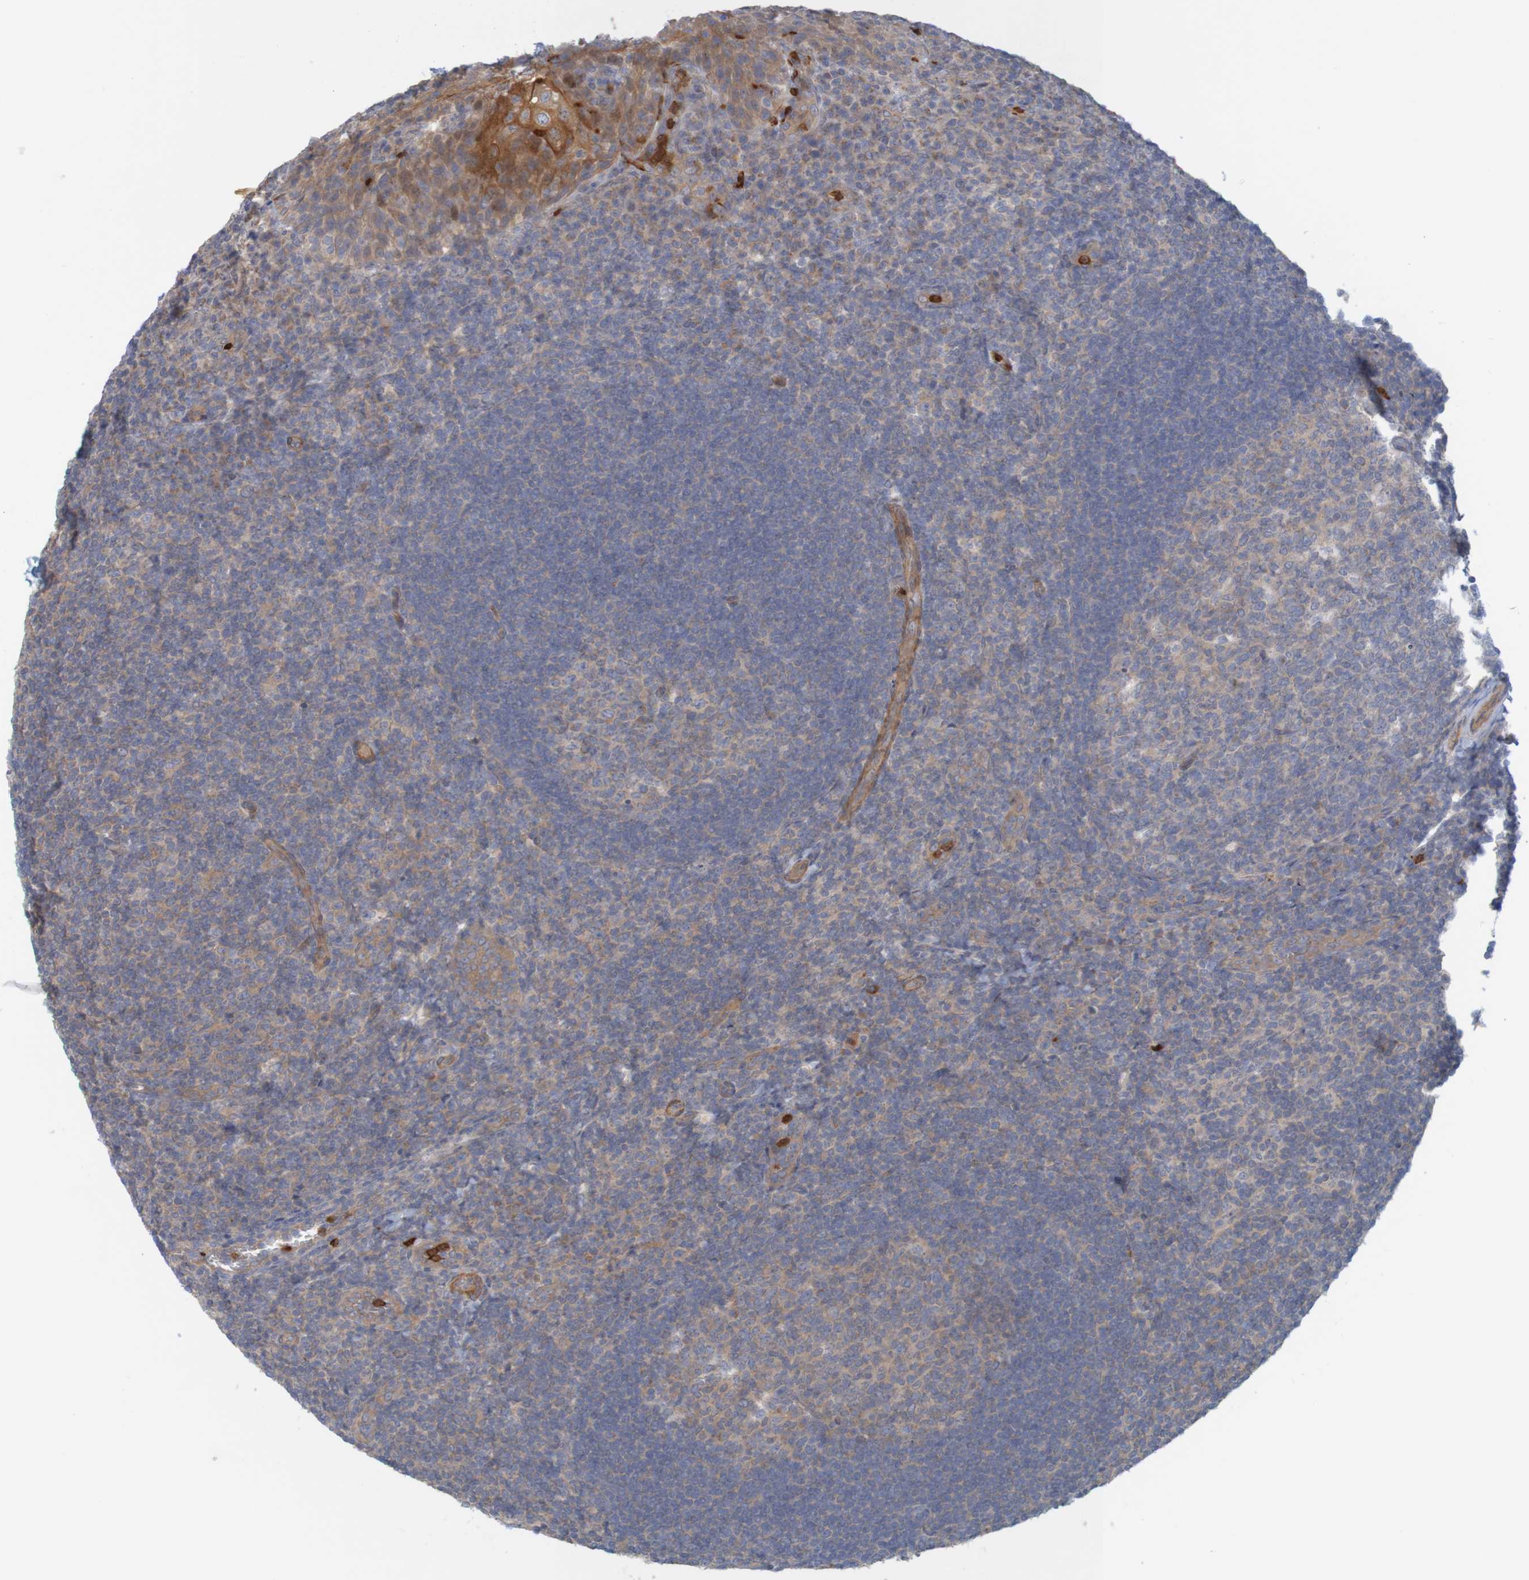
{"staining": {"intensity": "weak", "quantity": ">75%", "location": "cytoplasmic/membranous"}, "tissue": "tonsil", "cell_type": "Germinal center cells", "image_type": "normal", "snomed": [{"axis": "morphology", "description": "Normal tissue, NOS"}, {"axis": "topography", "description": "Tonsil"}], "caption": "An image of tonsil stained for a protein shows weak cytoplasmic/membranous brown staining in germinal center cells. (DAB IHC, brown staining for protein, blue staining for nuclei).", "gene": "KRT23", "patient": {"sex": "male", "age": 37}}